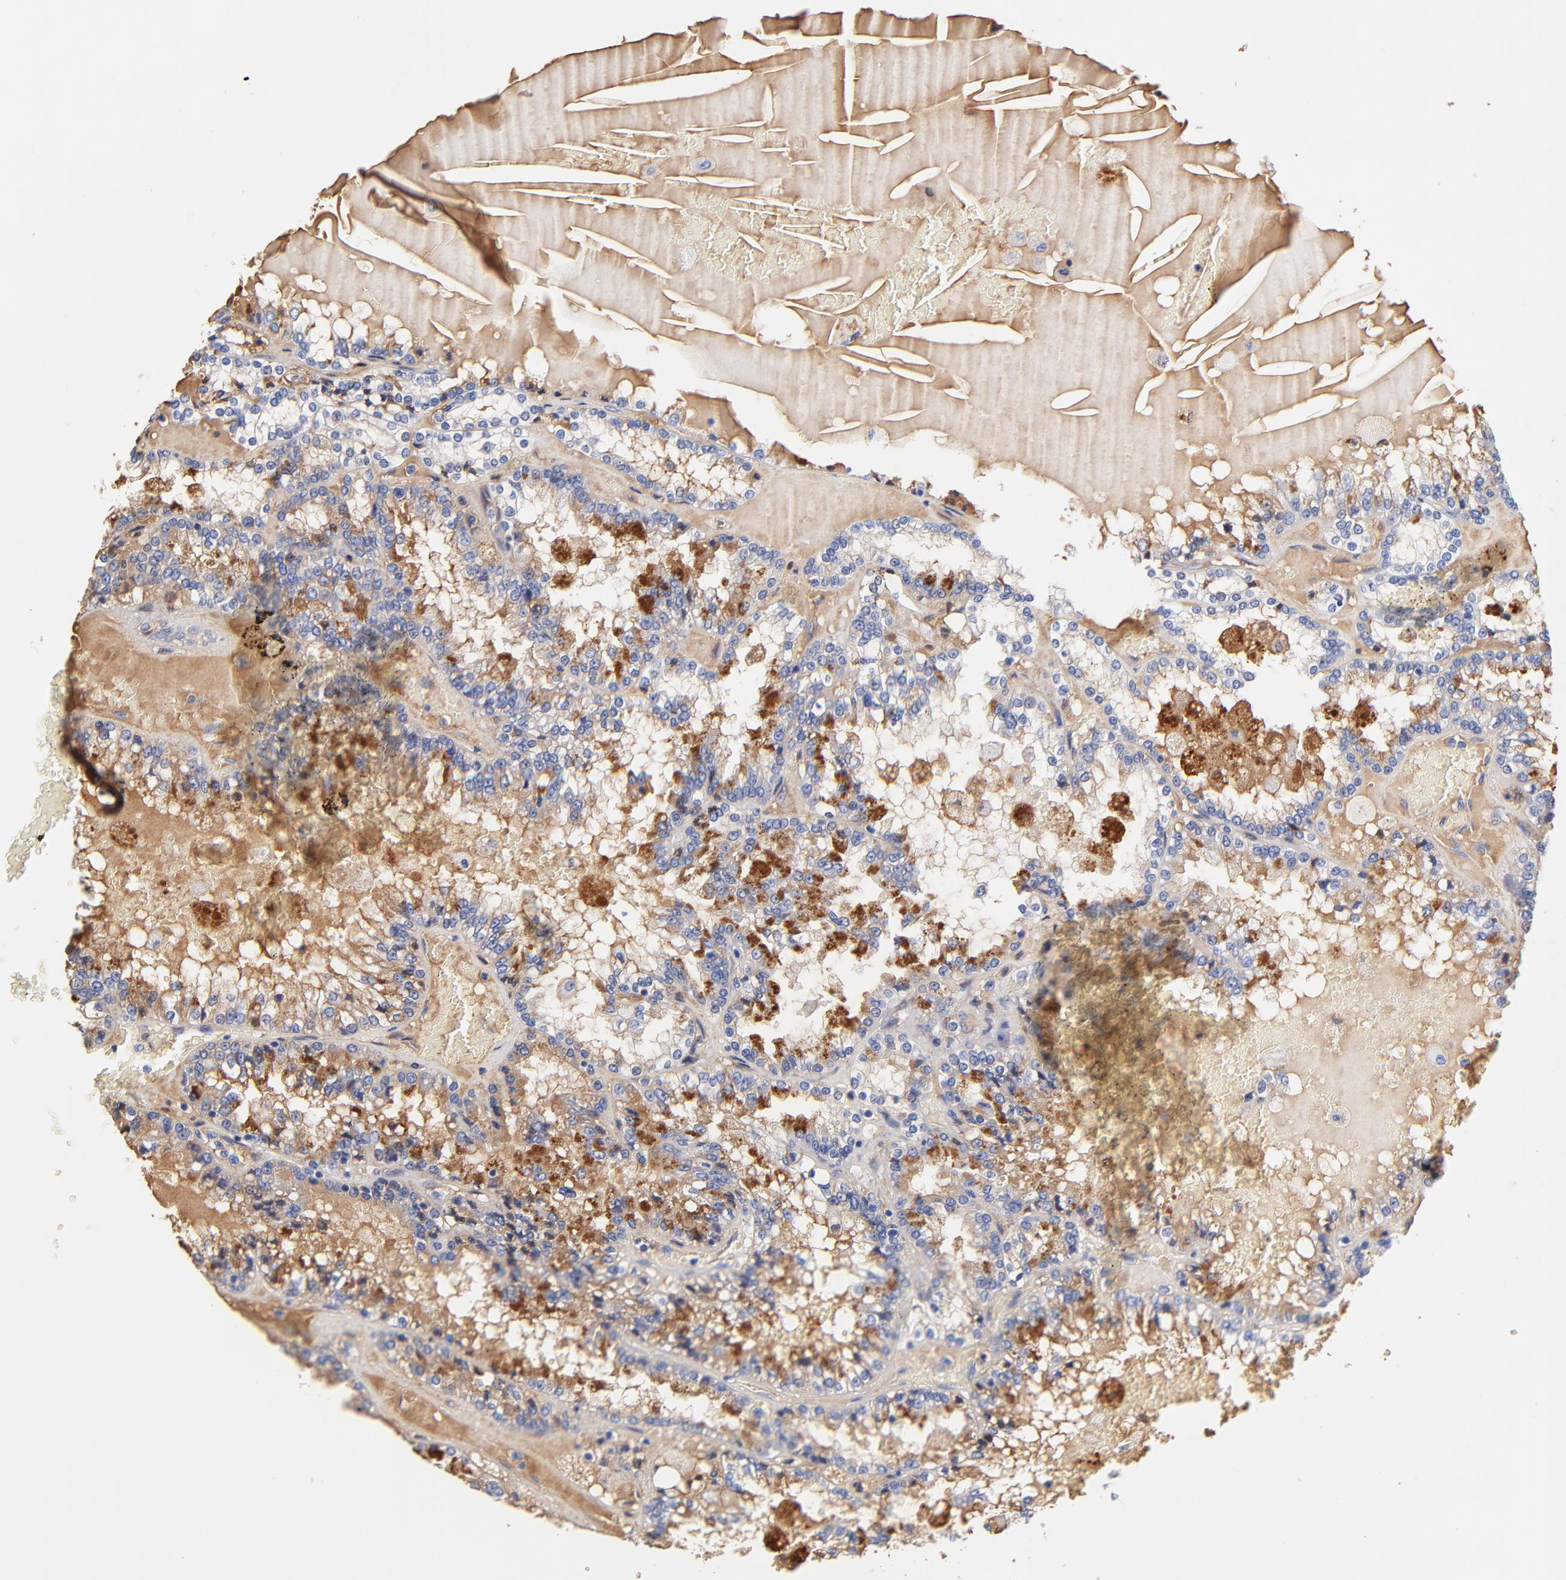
{"staining": {"intensity": "moderate", "quantity": "25%-75%", "location": "cytoplasmic/membranous"}, "tissue": "renal cancer", "cell_type": "Tumor cells", "image_type": "cancer", "snomed": [{"axis": "morphology", "description": "Adenocarcinoma, NOS"}, {"axis": "topography", "description": "Kidney"}], "caption": "Immunohistochemical staining of renal adenocarcinoma demonstrates medium levels of moderate cytoplasmic/membranous staining in approximately 25%-75% of tumor cells.", "gene": "IGLV3-10", "patient": {"sex": "female", "age": 56}}